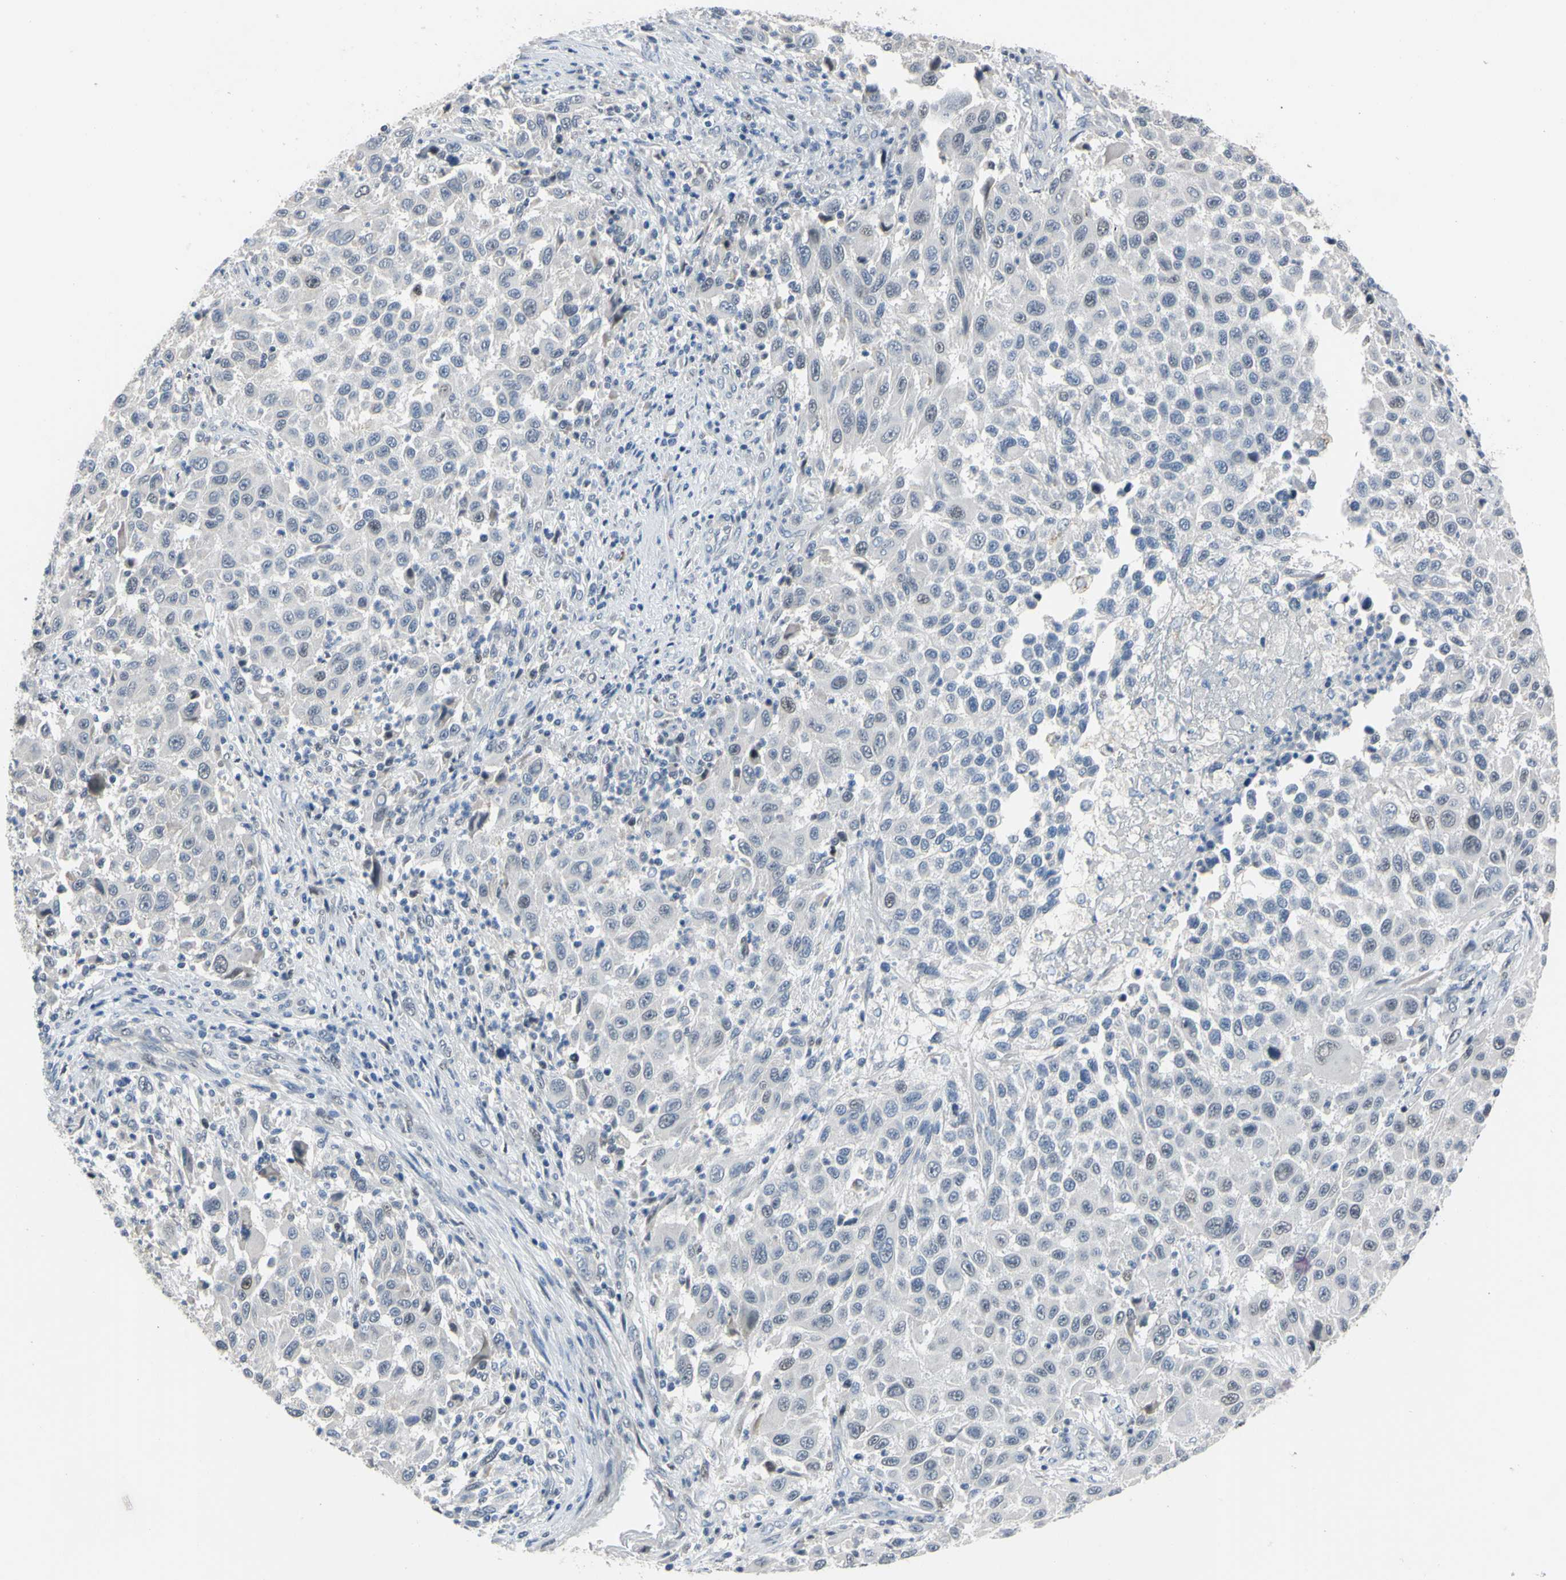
{"staining": {"intensity": "negative", "quantity": "none", "location": "none"}, "tissue": "melanoma", "cell_type": "Tumor cells", "image_type": "cancer", "snomed": [{"axis": "morphology", "description": "Malignant melanoma, Metastatic site"}, {"axis": "topography", "description": "Lymph node"}], "caption": "The IHC image has no significant staining in tumor cells of melanoma tissue.", "gene": "LHX9", "patient": {"sex": "male", "age": 61}}